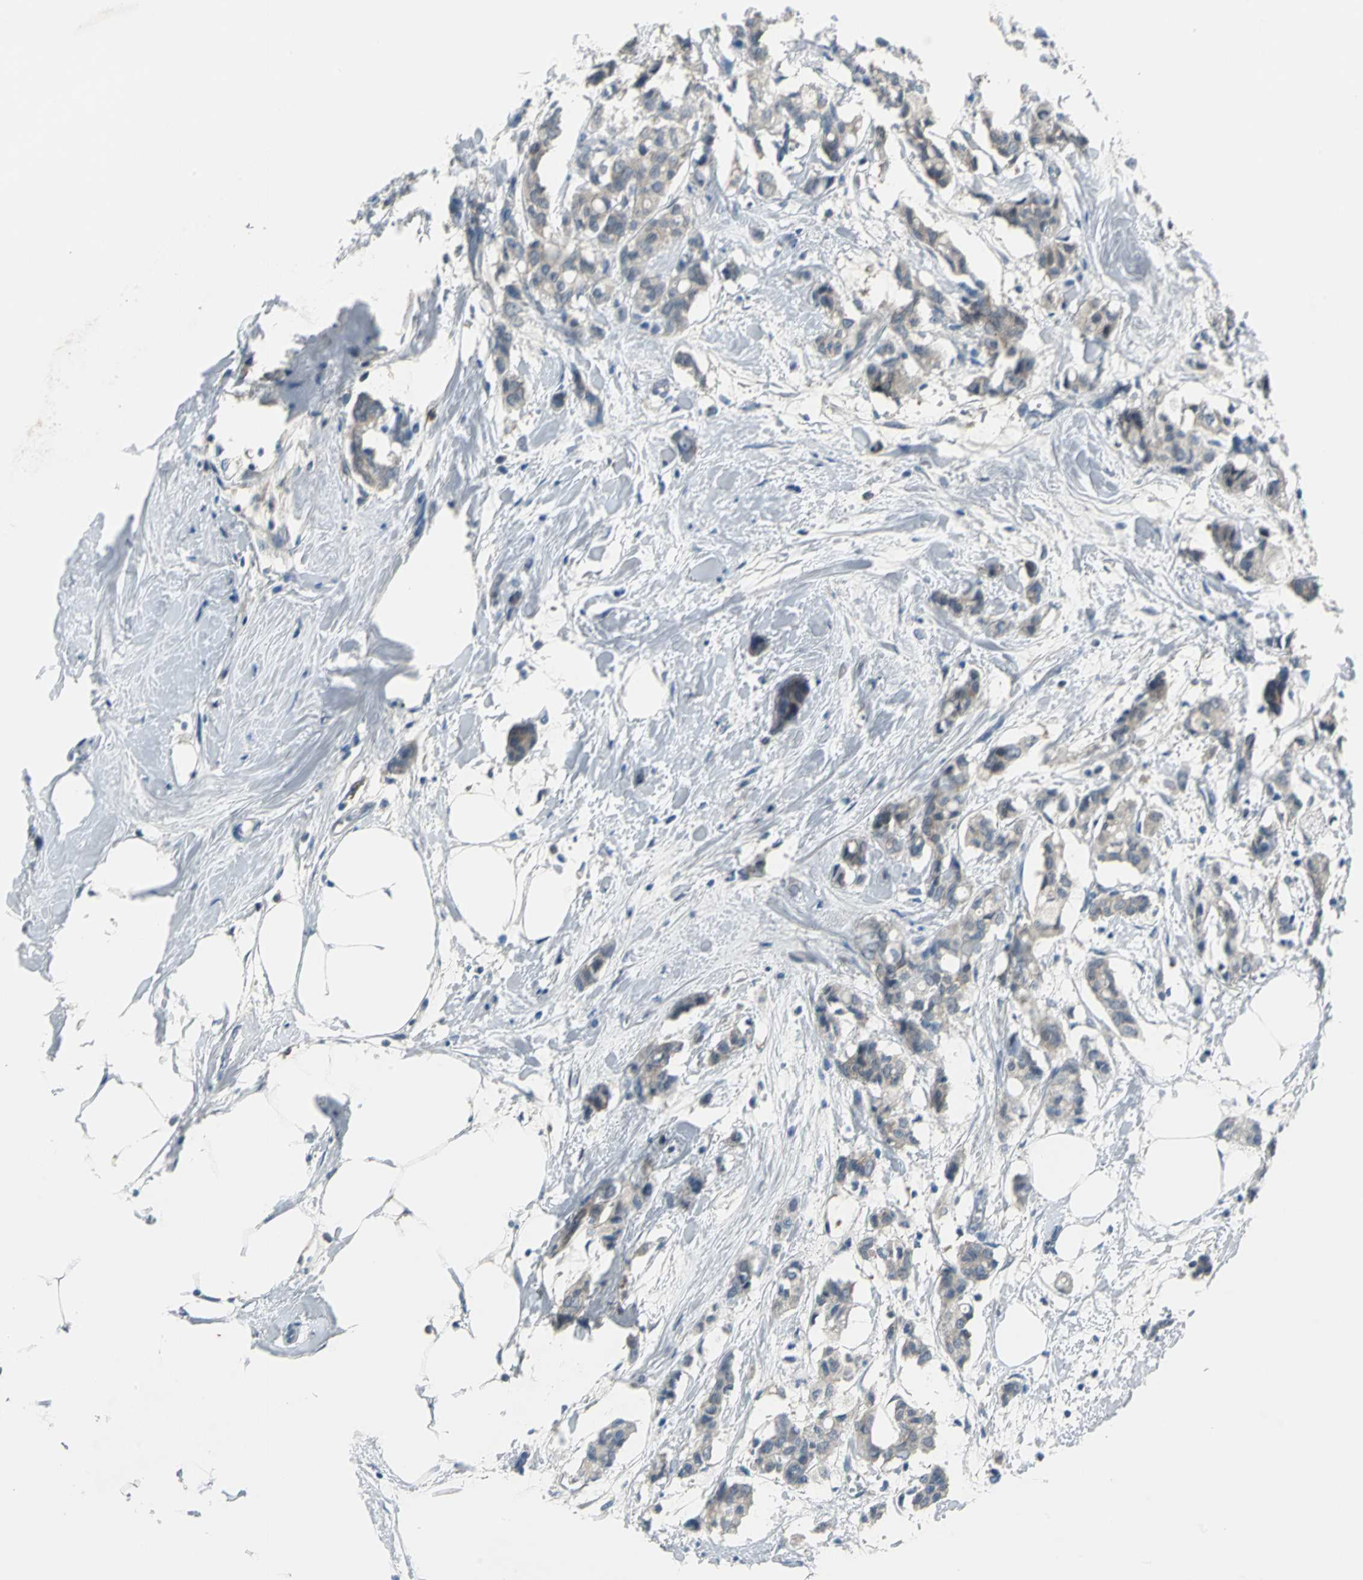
{"staining": {"intensity": "weak", "quantity": ">75%", "location": "cytoplasmic/membranous"}, "tissue": "breast cancer", "cell_type": "Tumor cells", "image_type": "cancer", "snomed": [{"axis": "morphology", "description": "Duct carcinoma"}, {"axis": "topography", "description": "Breast"}], "caption": "Infiltrating ductal carcinoma (breast) stained with DAB (3,3'-diaminobenzidine) immunohistochemistry (IHC) reveals low levels of weak cytoplasmic/membranous staining in approximately >75% of tumor cells. (IHC, brightfield microscopy, high magnification).", "gene": "ZNF415", "patient": {"sex": "female", "age": 84}}